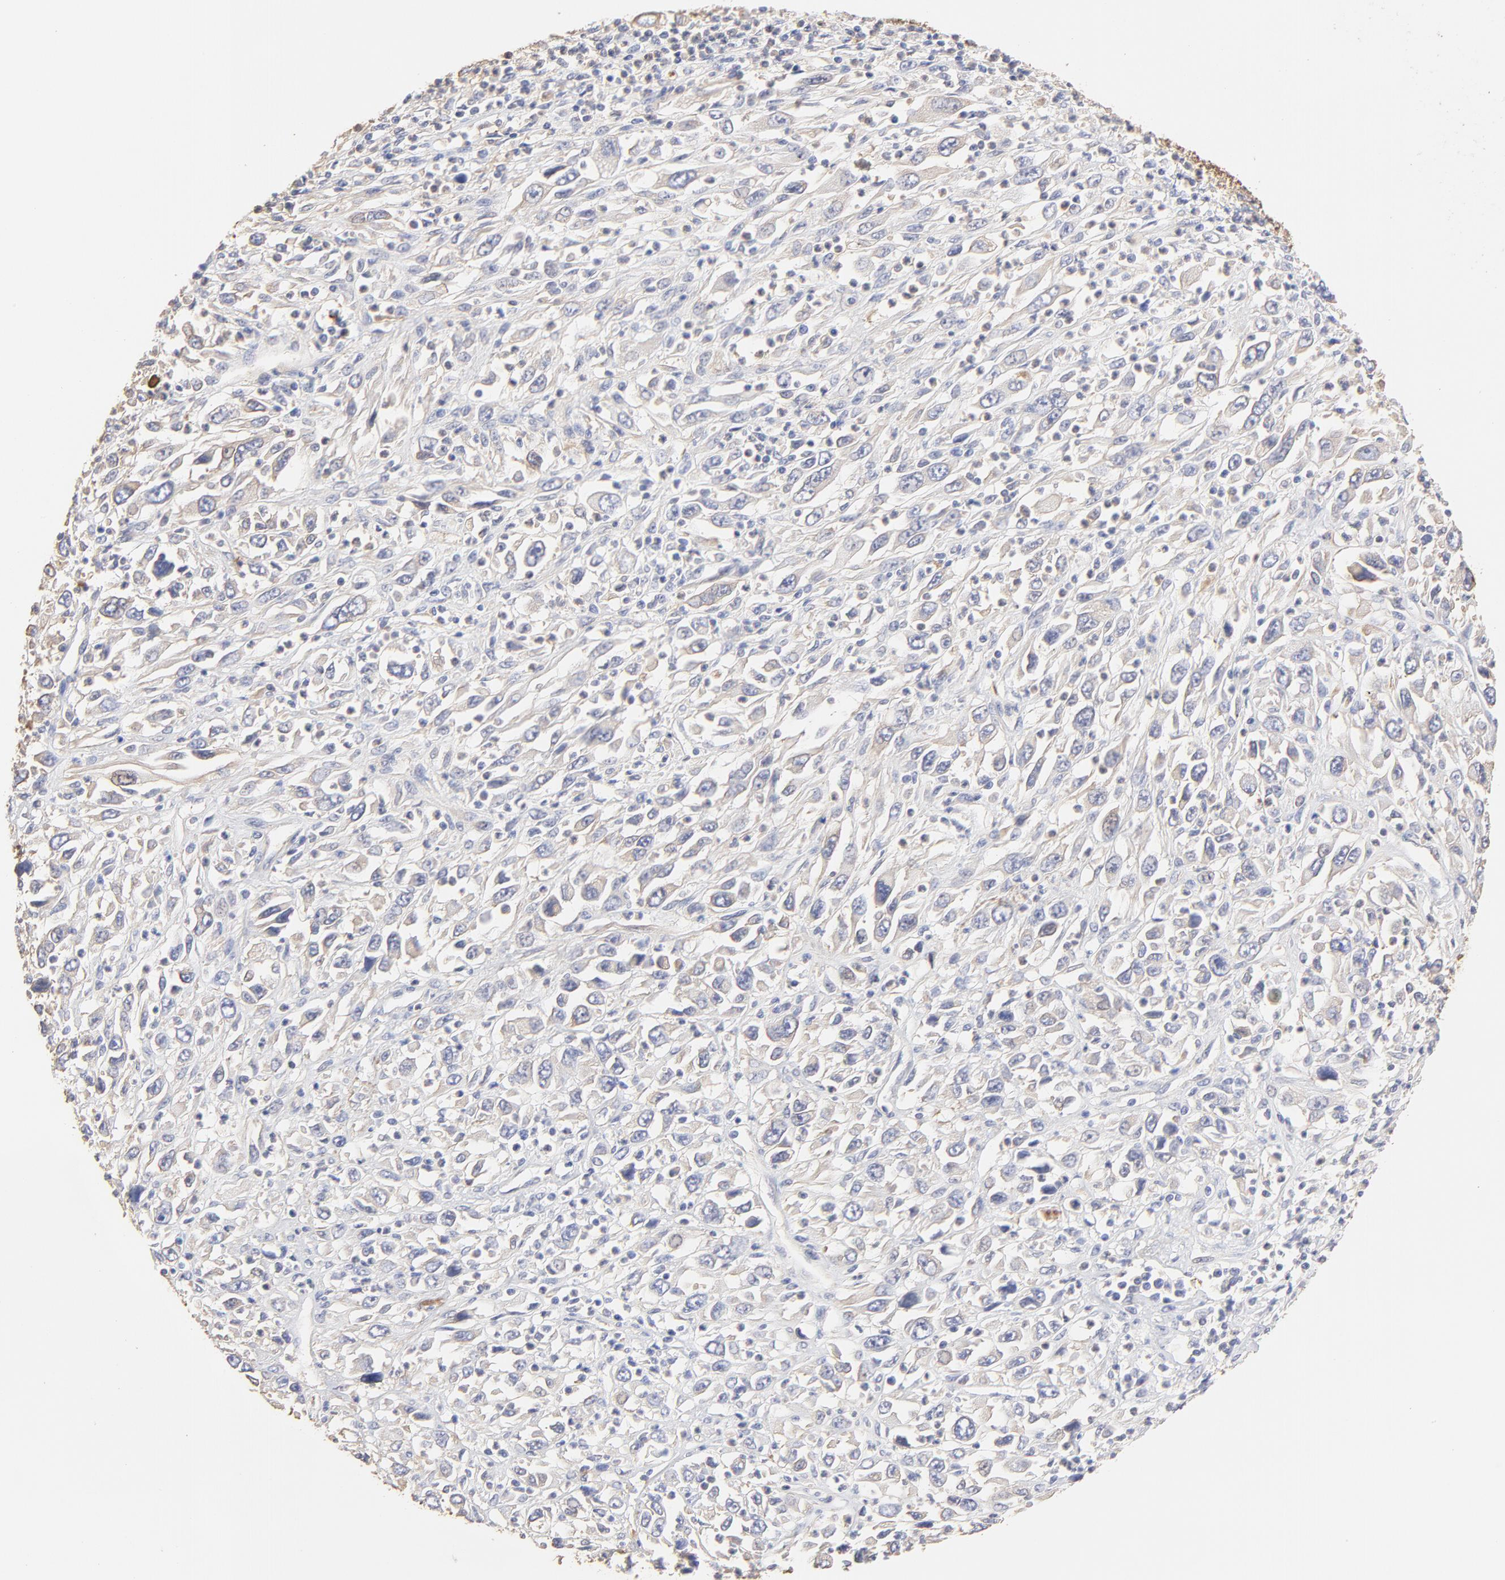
{"staining": {"intensity": "negative", "quantity": "none", "location": "none"}, "tissue": "melanoma", "cell_type": "Tumor cells", "image_type": "cancer", "snomed": [{"axis": "morphology", "description": "Malignant melanoma, Metastatic site"}, {"axis": "topography", "description": "Skin"}], "caption": "This is an IHC image of human malignant melanoma (metastatic site). There is no positivity in tumor cells.", "gene": "LRCH2", "patient": {"sex": "female", "age": 56}}